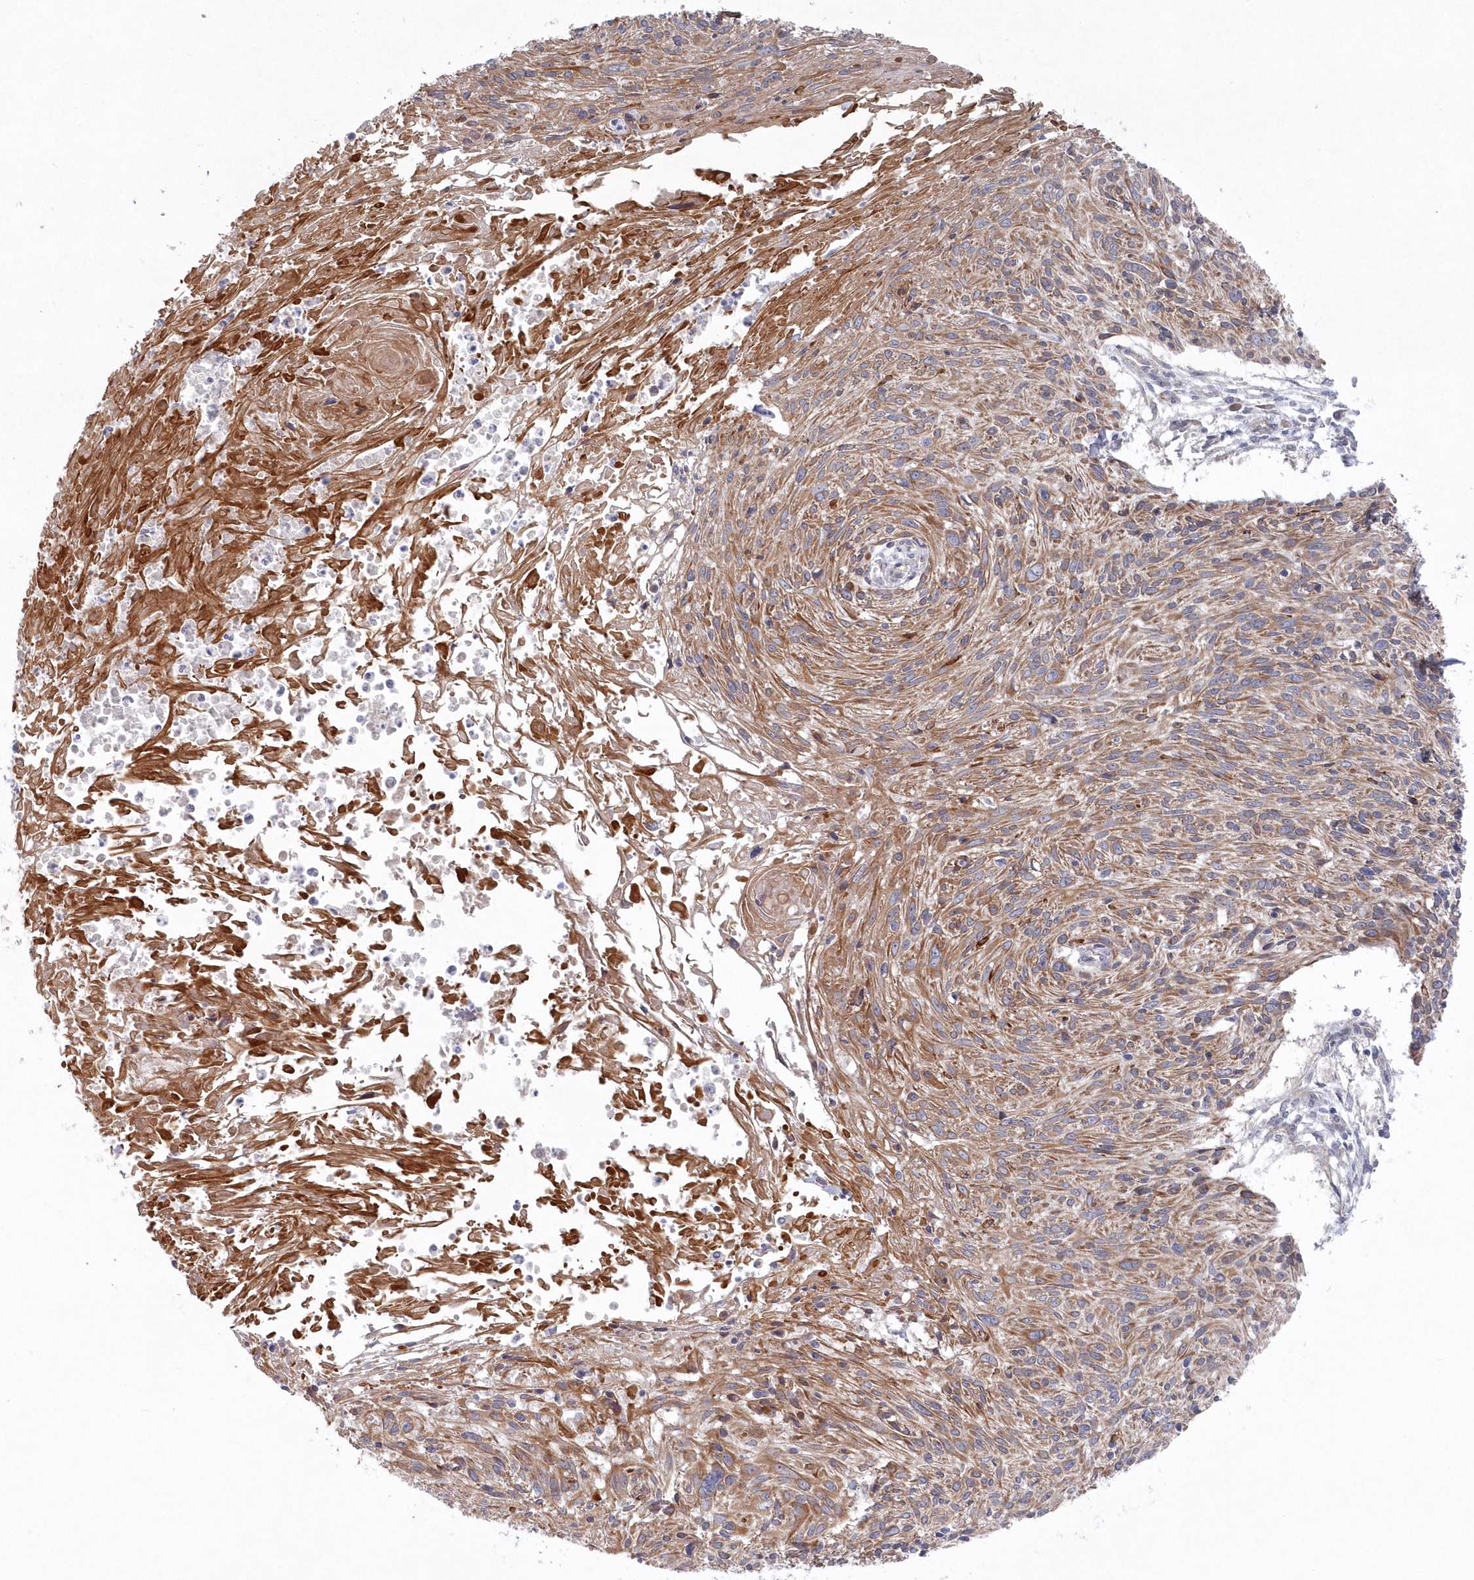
{"staining": {"intensity": "moderate", "quantity": ">75%", "location": "cytoplasmic/membranous"}, "tissue": "cervical cancer", "cell_type": "Tumor cells", "image_type": "cancer", "snomed": [{"axis": "morphology", "description": "Squamous cell carcinoma, NOS"}, {"axis": "topography", "description": "Cervix"}], "caption": "Protein expression analysis of human cervical cancer reveals moderate cytoplasmic/membranous staining in approximately >75% of tumor cells.", "gene": "KIAA1586", "patient": {"sex": "female", "age": 51}}